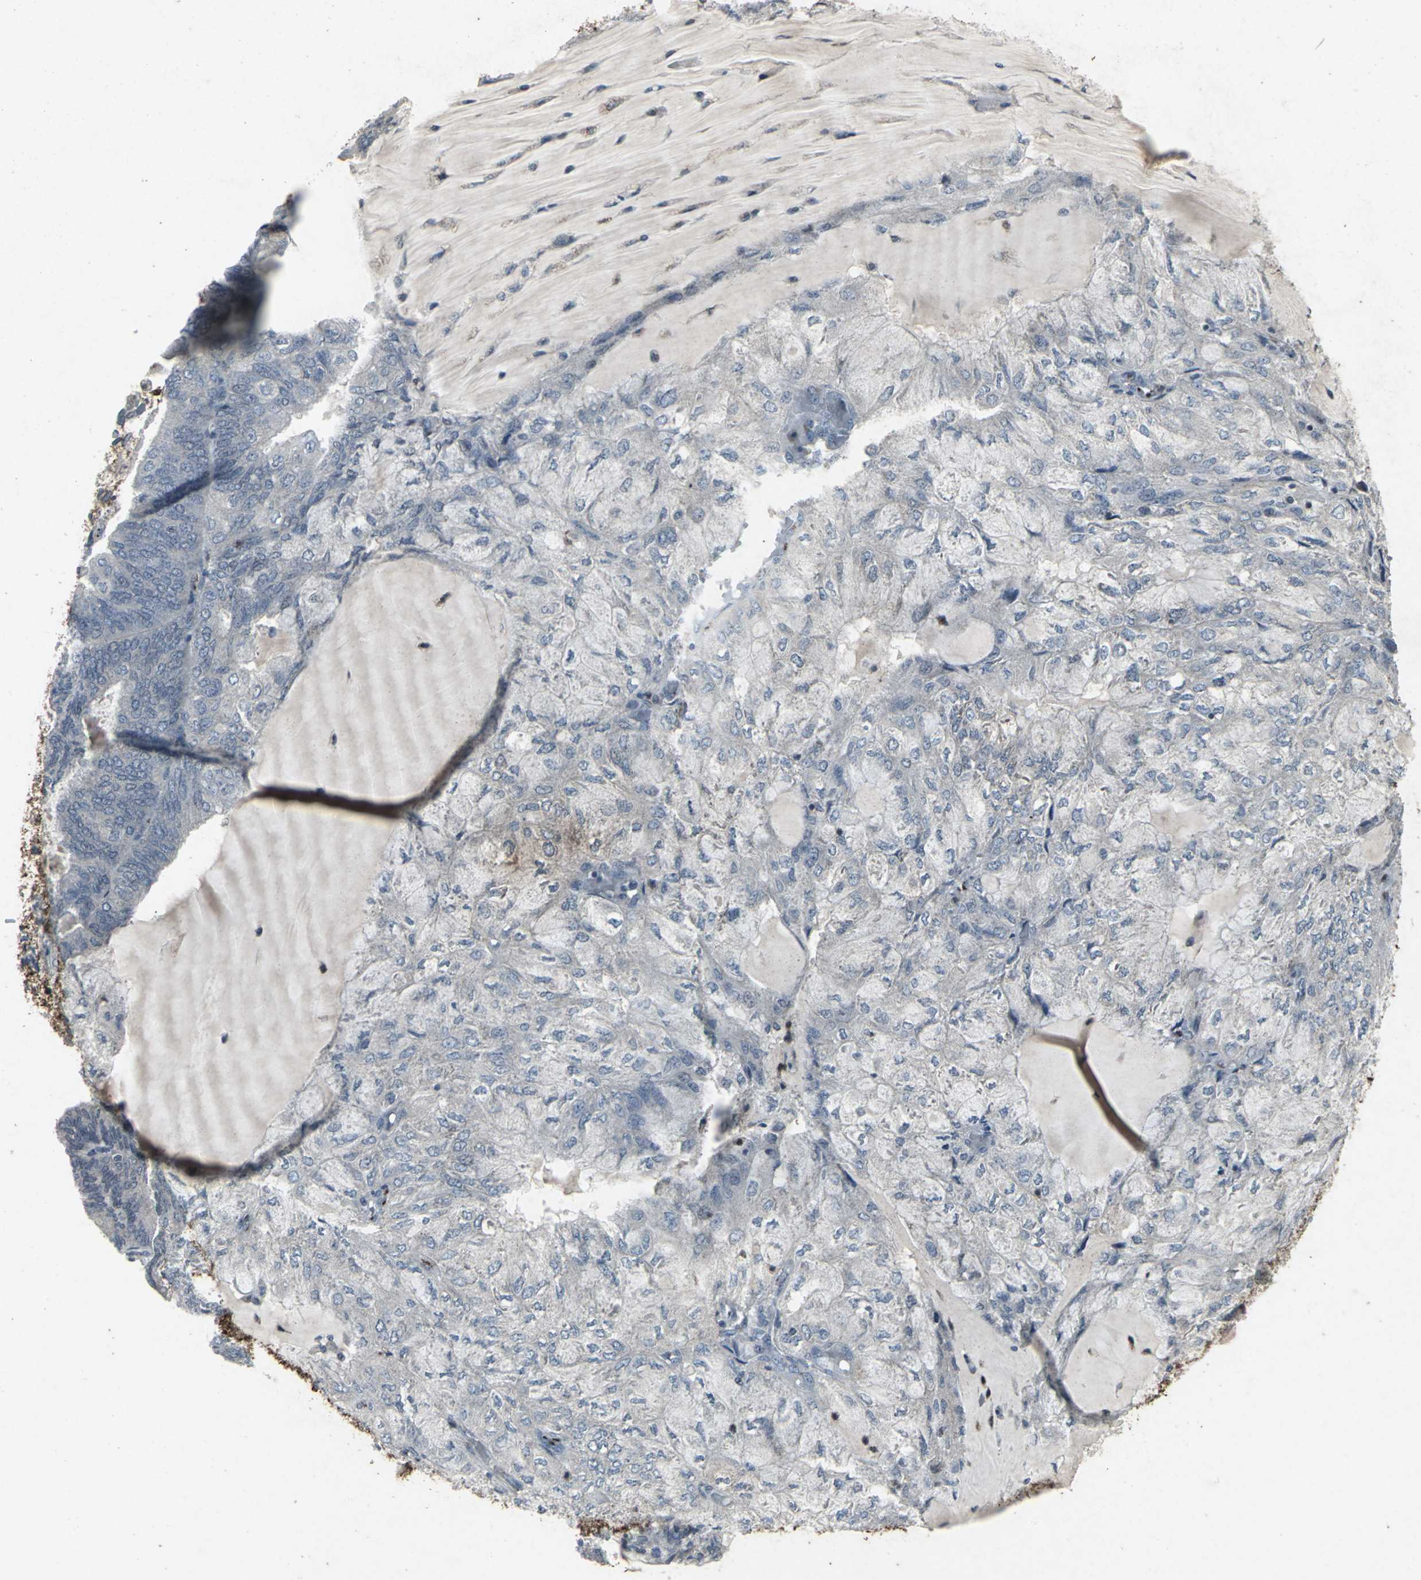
{"staining": {"intensity": "negative", "quantity": "none", "location": "none"}, "tissue": "endometrial cancer", "cell_type": "Tumor cells", "image_type": "cancer", "snomed": [{"axis": "morphology", "description": "Adenocarcinoma, NOS"}, {"axis": "topography", "description": "Endometrium"}], "caption": "The micrograph shows no staining of tumor cells in endometrial adenocarcinoma.", "gene": "BMP4", "patient": {"sex": "female", "age": 81}}